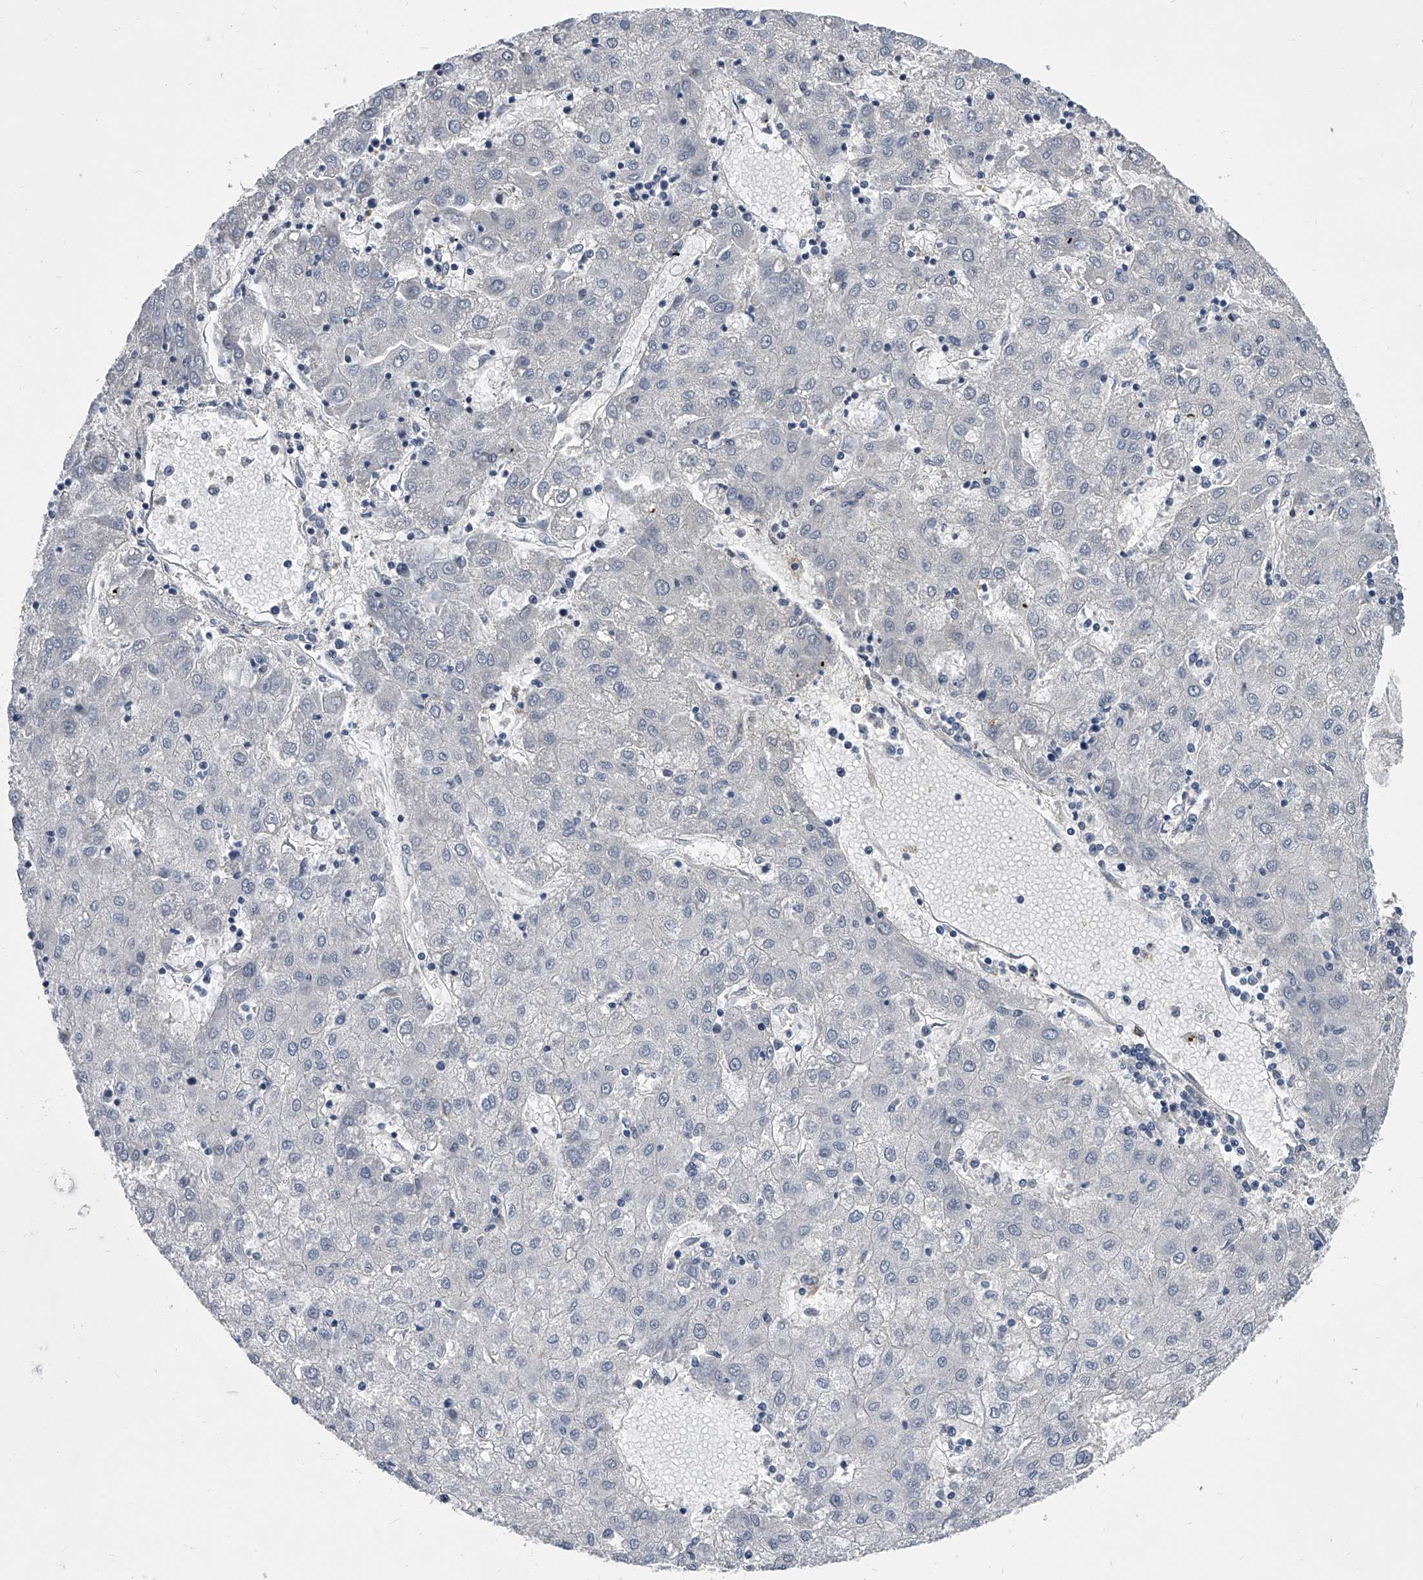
{"staining": {"intensity": "negative", "quantity": "none", "location": "none"}, "tissue": "liver cancer", "cell_type": "Tumor cells", "image_type": "cancer", "snomed": [{"axis": "morphology", "description": "Carcinoma, Hepatocellular, NOS"}, {"axis": "topography", "description": "Liver"}], "caption": "A micrograph of human liver hepatocellular carcinoma is negative for staining in tumor cells.", "gene": "MAP4K3", "patient": {"sex": "male", "age": 72}}